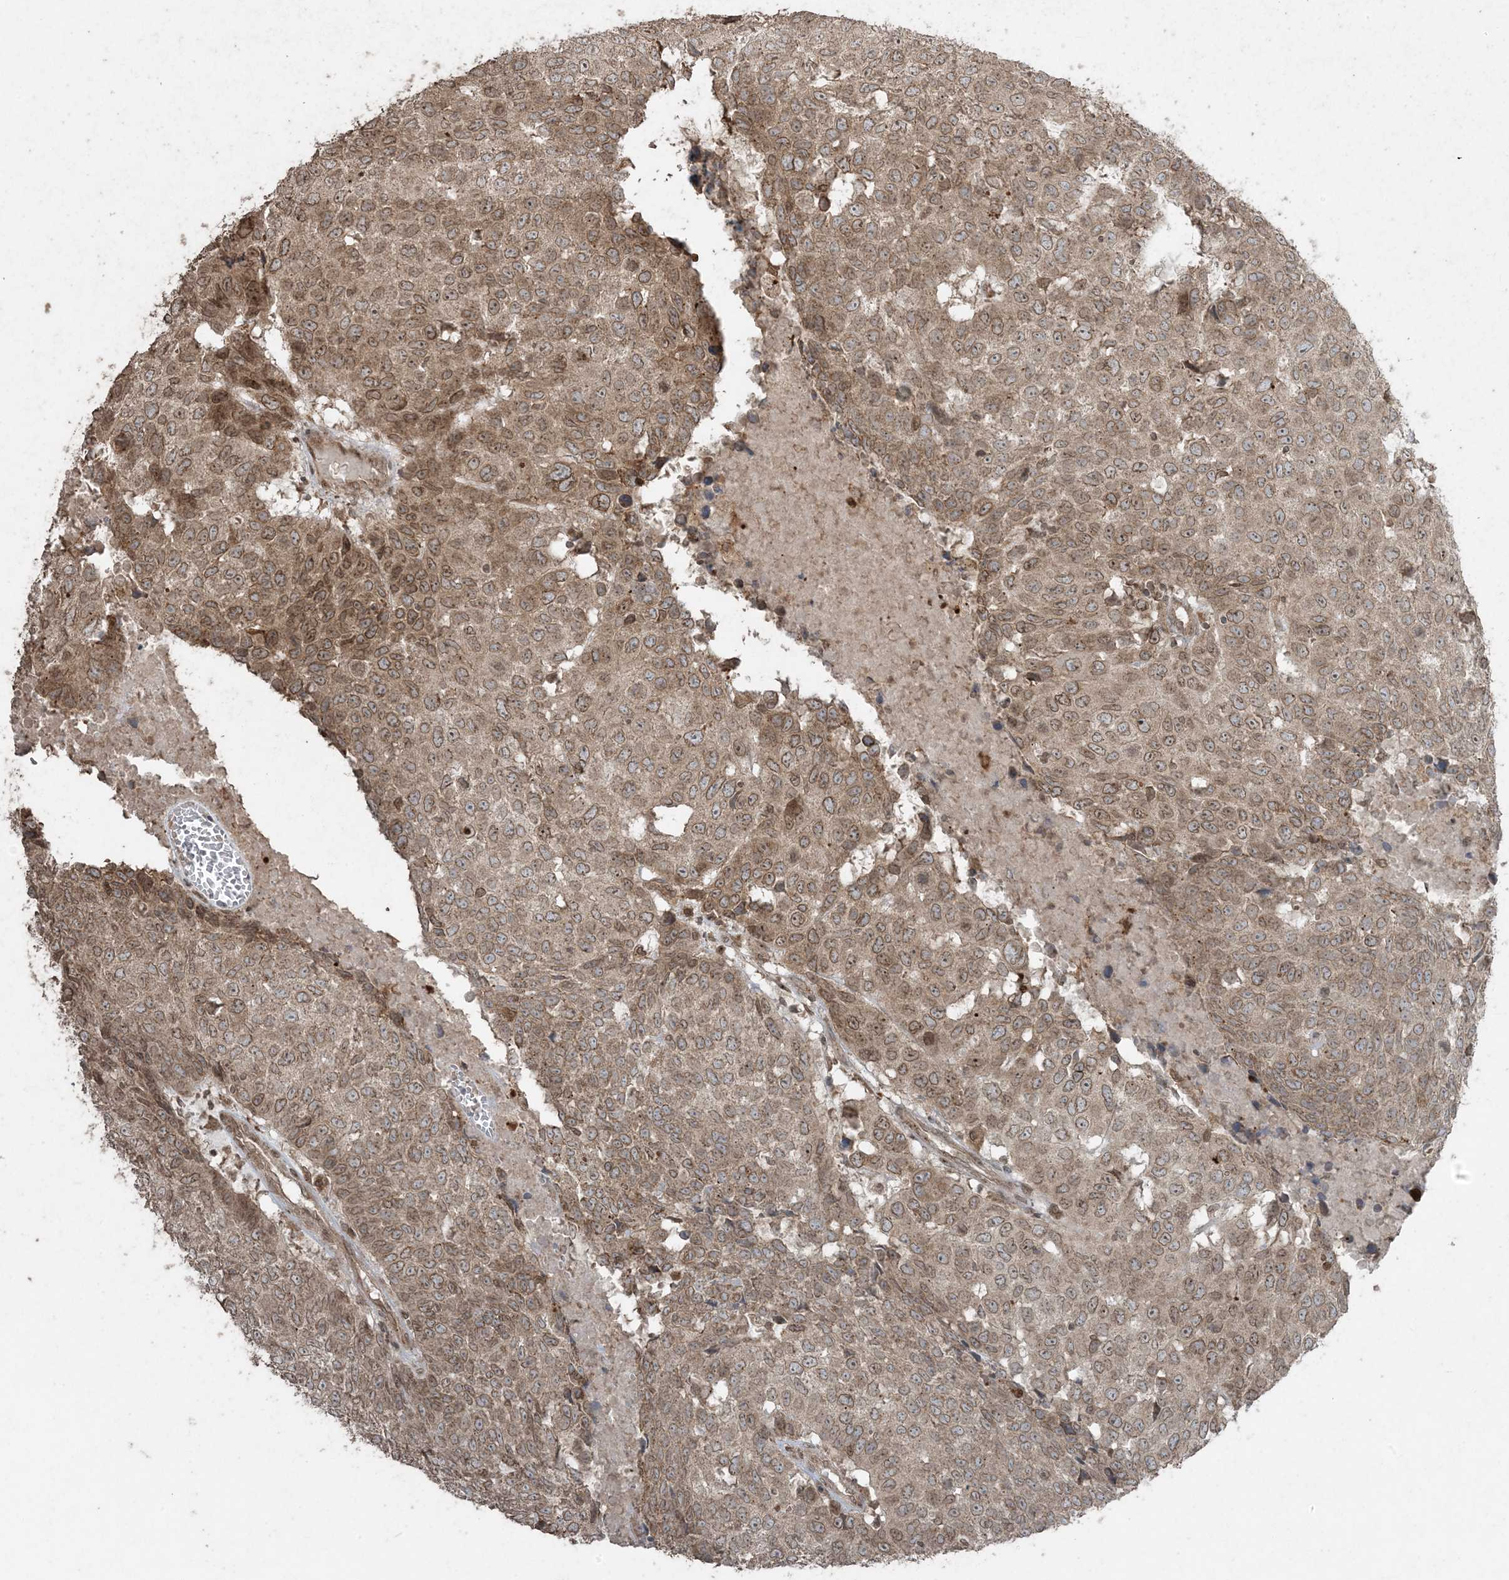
{"staining": {"intensity": "moderate", "quantity": ">75%", "location": "cytoplasmic/membranous,nuclear"}, "tissue": "head and neck cancer", "cell_type": "Tumor cells", "image_type": "cancer", "snomed": [{"axis": "morphology", "description": "Squamous cell carcinoma, NOS"}, {"axis": "topography", "description": "Head-Neck"}], "caption": "An image of human head and neck cancer (squamous cell carcinoma) stained for a protein shows moderate cytoplasmic/membranous and nuclear brown staining in tumor cells.", "gene": "DDX19B", "patient": {"sex": "male", "age": 66}}